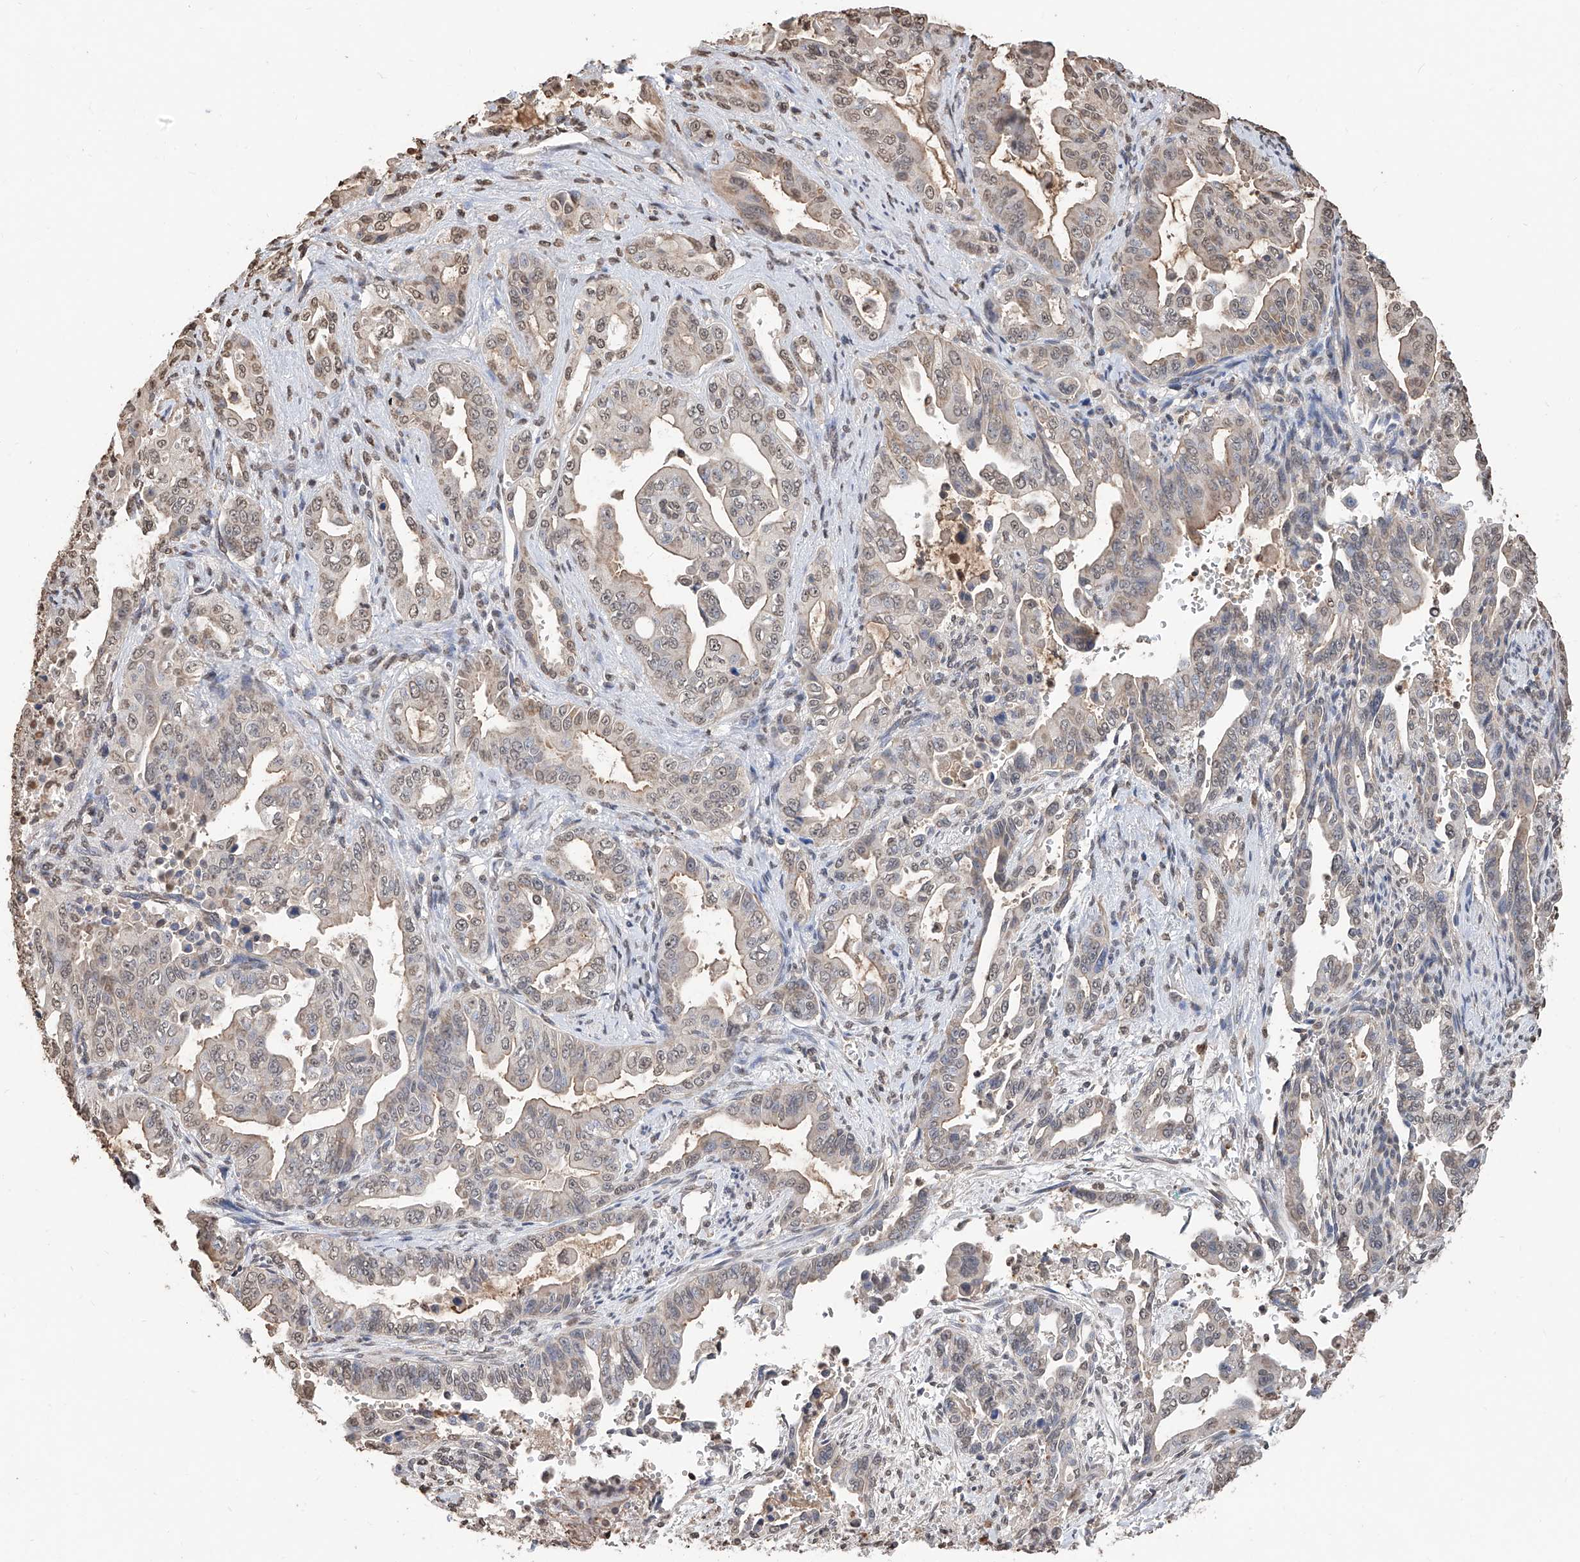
{"staining": {"intensity": "weak", "quantity": ">75%", "location": "cytoplasmic/membranous,nuclear"}, "tissue": "pancreatic cancer", "cell_type": "Tumor cells", "image_type": "cancer", "snomed": [{"axis": "morphology", "description": "Adenocarcinoma, NOS"}, {"axis": "topography", "description": "Pancreas"}], "caption": "Adenocarcinoma (pancreatic) was stained to show a protein in brown. There is low levels of weak cytoplasmic/membranous and nuclear staining in about >75% of tumor cells.", "gene": "RP9", "patient": {"sex": "male", "age": 70}}